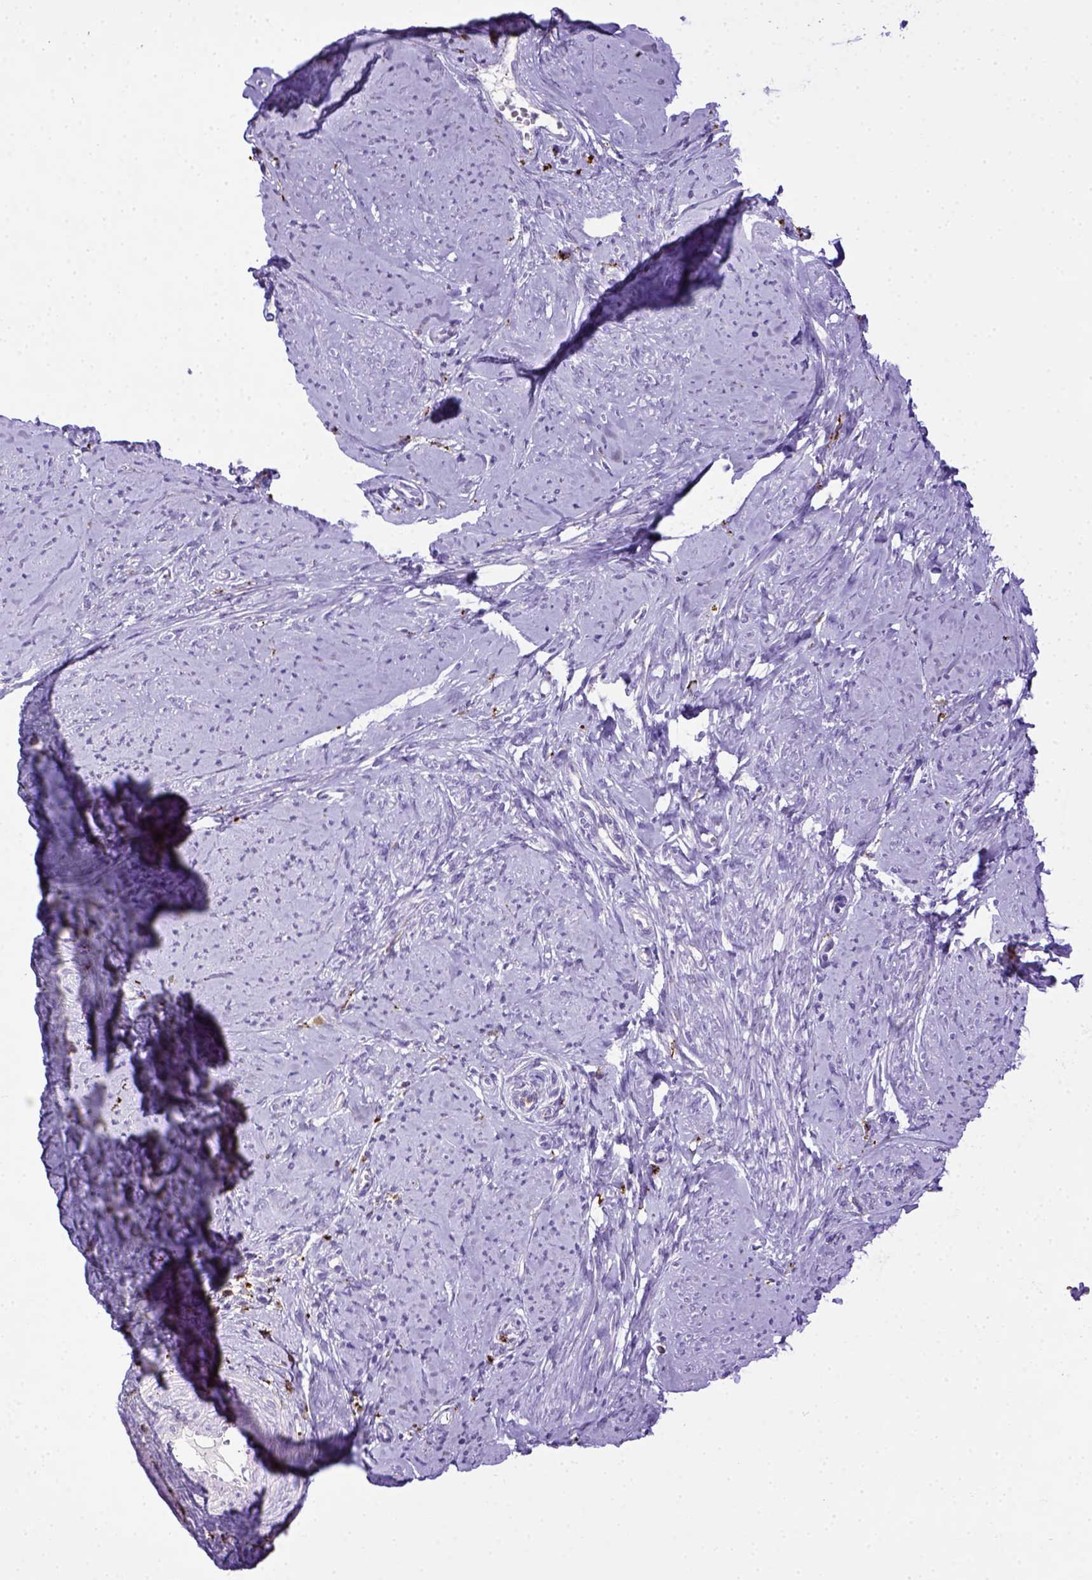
{"staining": {"intensity": "negative", "quantity": "none", "location": "none"}, "tissue": "smooth muscle", "cell_type": "Smooth muscle cells", "image_type": "normal", "snomed": [{"axis": "morphology", "description": "Normal tissue, NOS"}, {"axis": "topography", "description": "Smooth muscle"}], "caption": "High magnification brightfield microscopy of unremarkable smooth muscle stained with DAB (3,3'-diaminobenzidine) (brown) and counterstained with hematoxylin (blue): smooth muscle cells show no significant positivity.", "gene": "CD68", "patient": {"sex": "female", "age": 48}}